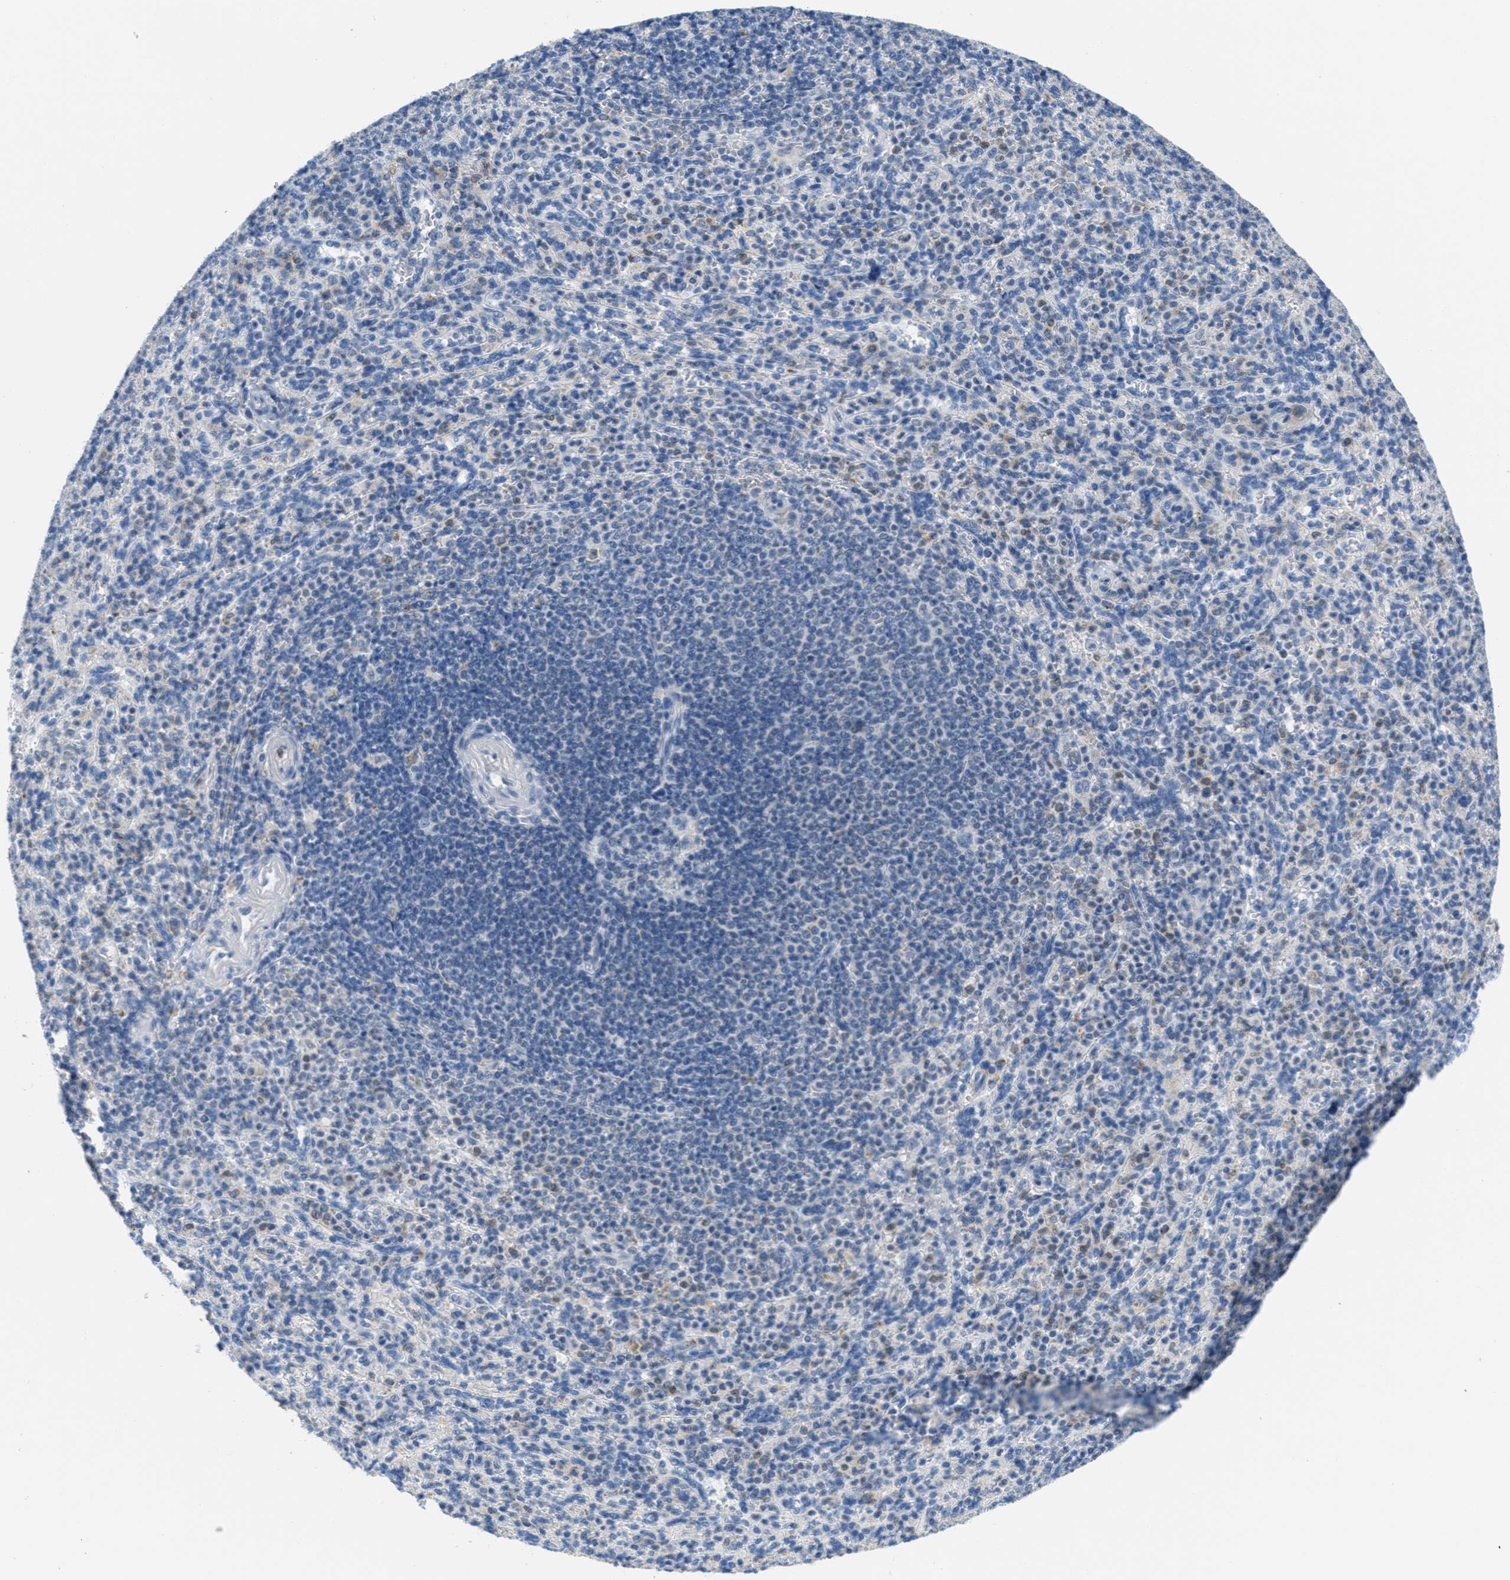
{"staining": {"intensity": "weak", "quantity": "<25%", "location": "nuclear"}, "tissue": "spleen", "cell_type": "Cells in red pulp", "image_type": "normal", "snomed": [{"axis": "morphology", "description": "Normal tissue, NOS"}, {"axis": "topography", "description": "Spleen"}], "caption": "Immunohistochemistry (IHC) photomicrograph of unremarkable spleen: spleen stained with DAB (3,3'-diaminobenzidine) shows no significant protein staining in cells in red pulp. Brightfield microscopy of immunohistochemistry (IHC) stained with DAB (3,3'-diaminobenzidine) (brown) and hematoxylin (blue), captured at high magnification.", "gene": "PTDSS1", "patient": {"sex": "male", "age": 36}}